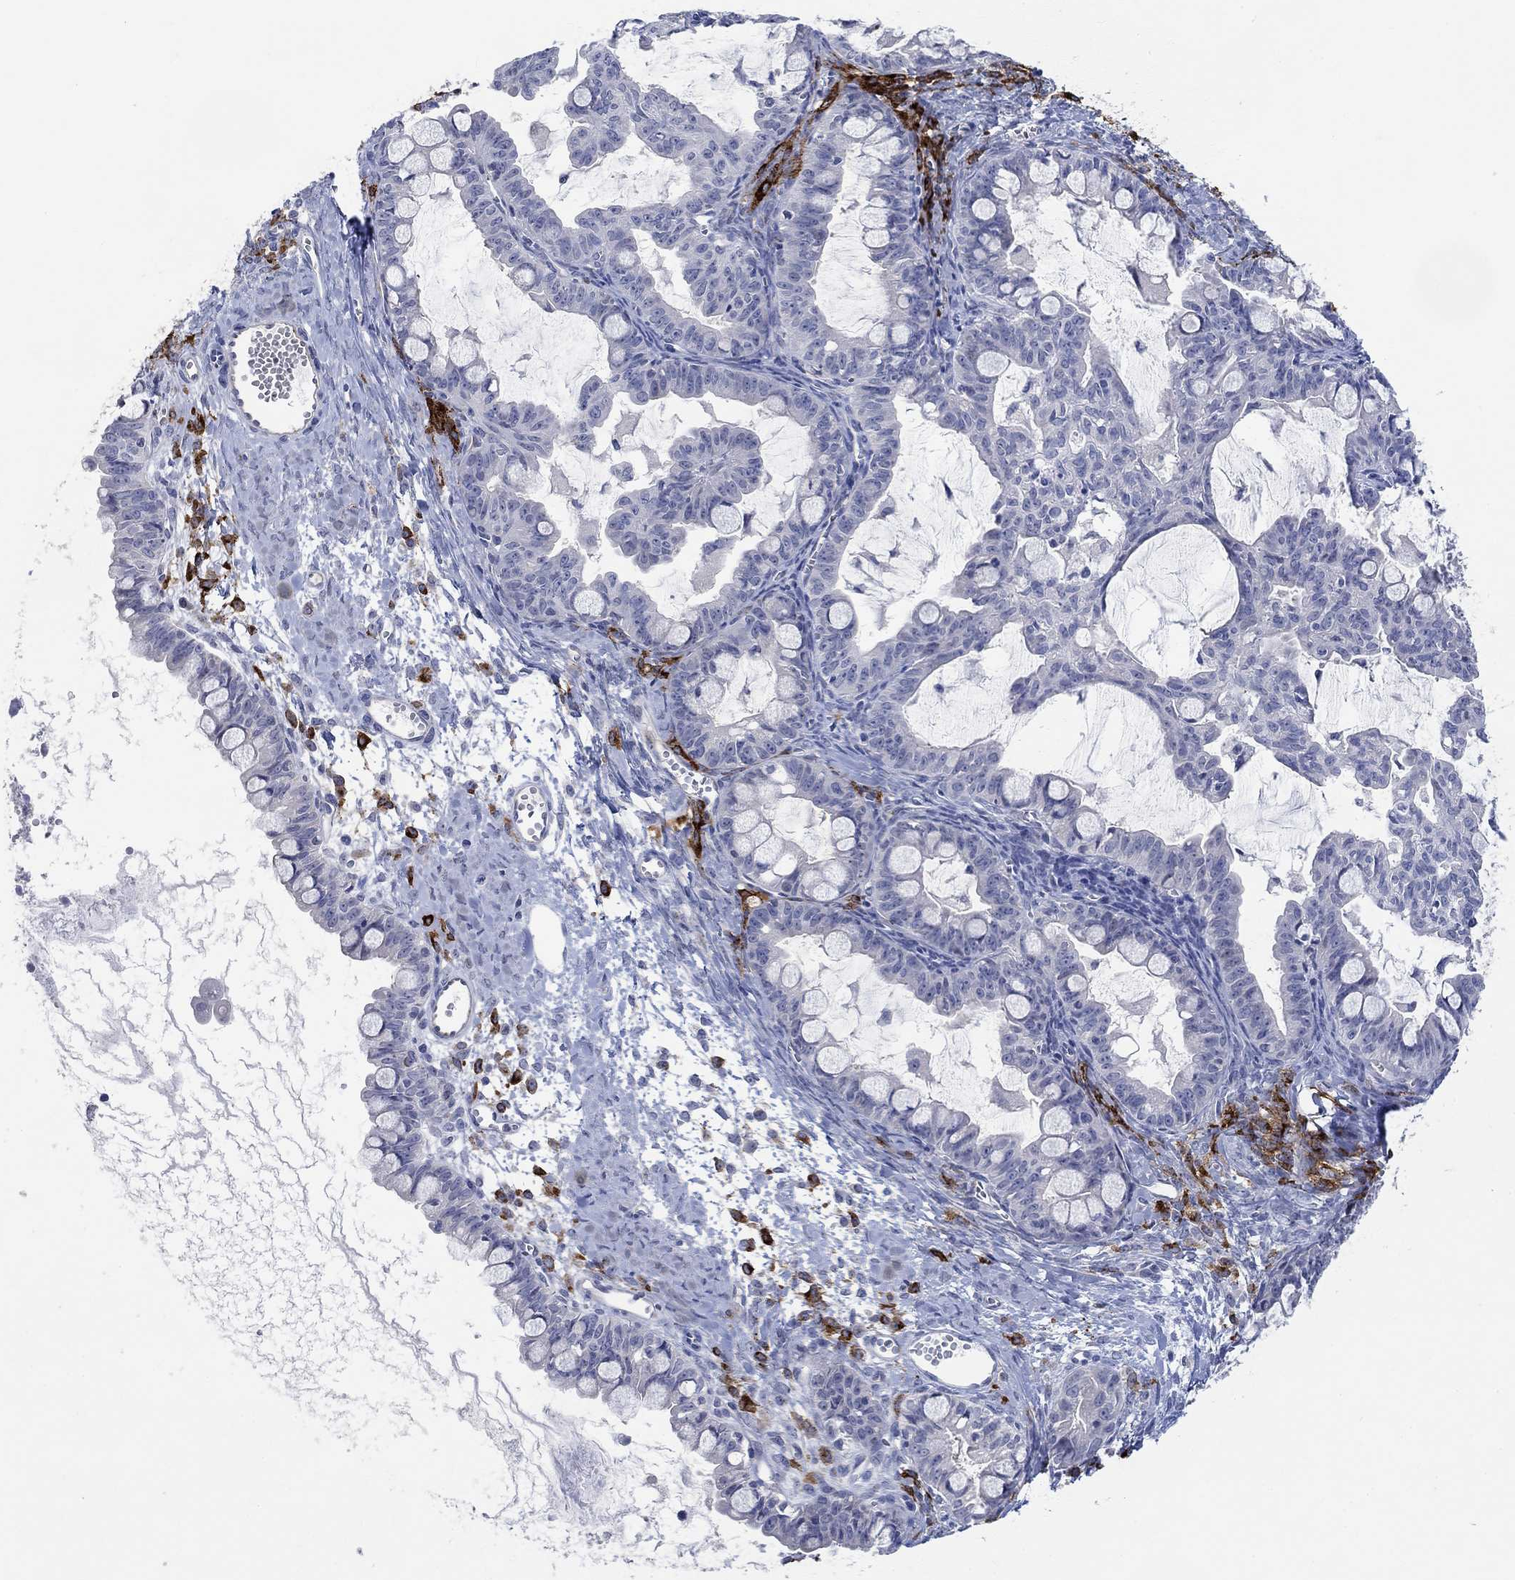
{"staining": {"intensity": "negative", "quantity": "none", "location": "none"}, "tissue": "ovarian cancer", "cell_type": "Tumor cells", "image_type": "cancer", "snomed": [{"axis": "morphology", "description": "Cystadenocarcinoma, mucinous, NOS"}, {"axis": "topography", "description": "Ovary"}], "caption": "DAB (3,3'-diaminobenzidine) immunohistochemical staining of human ovarian cancer (mucinous cystadenocarcinoma) exhibits no significant expression in tumor cells.", "gene": "DLK1", "patient": {"sex": "female", "age": 63}}